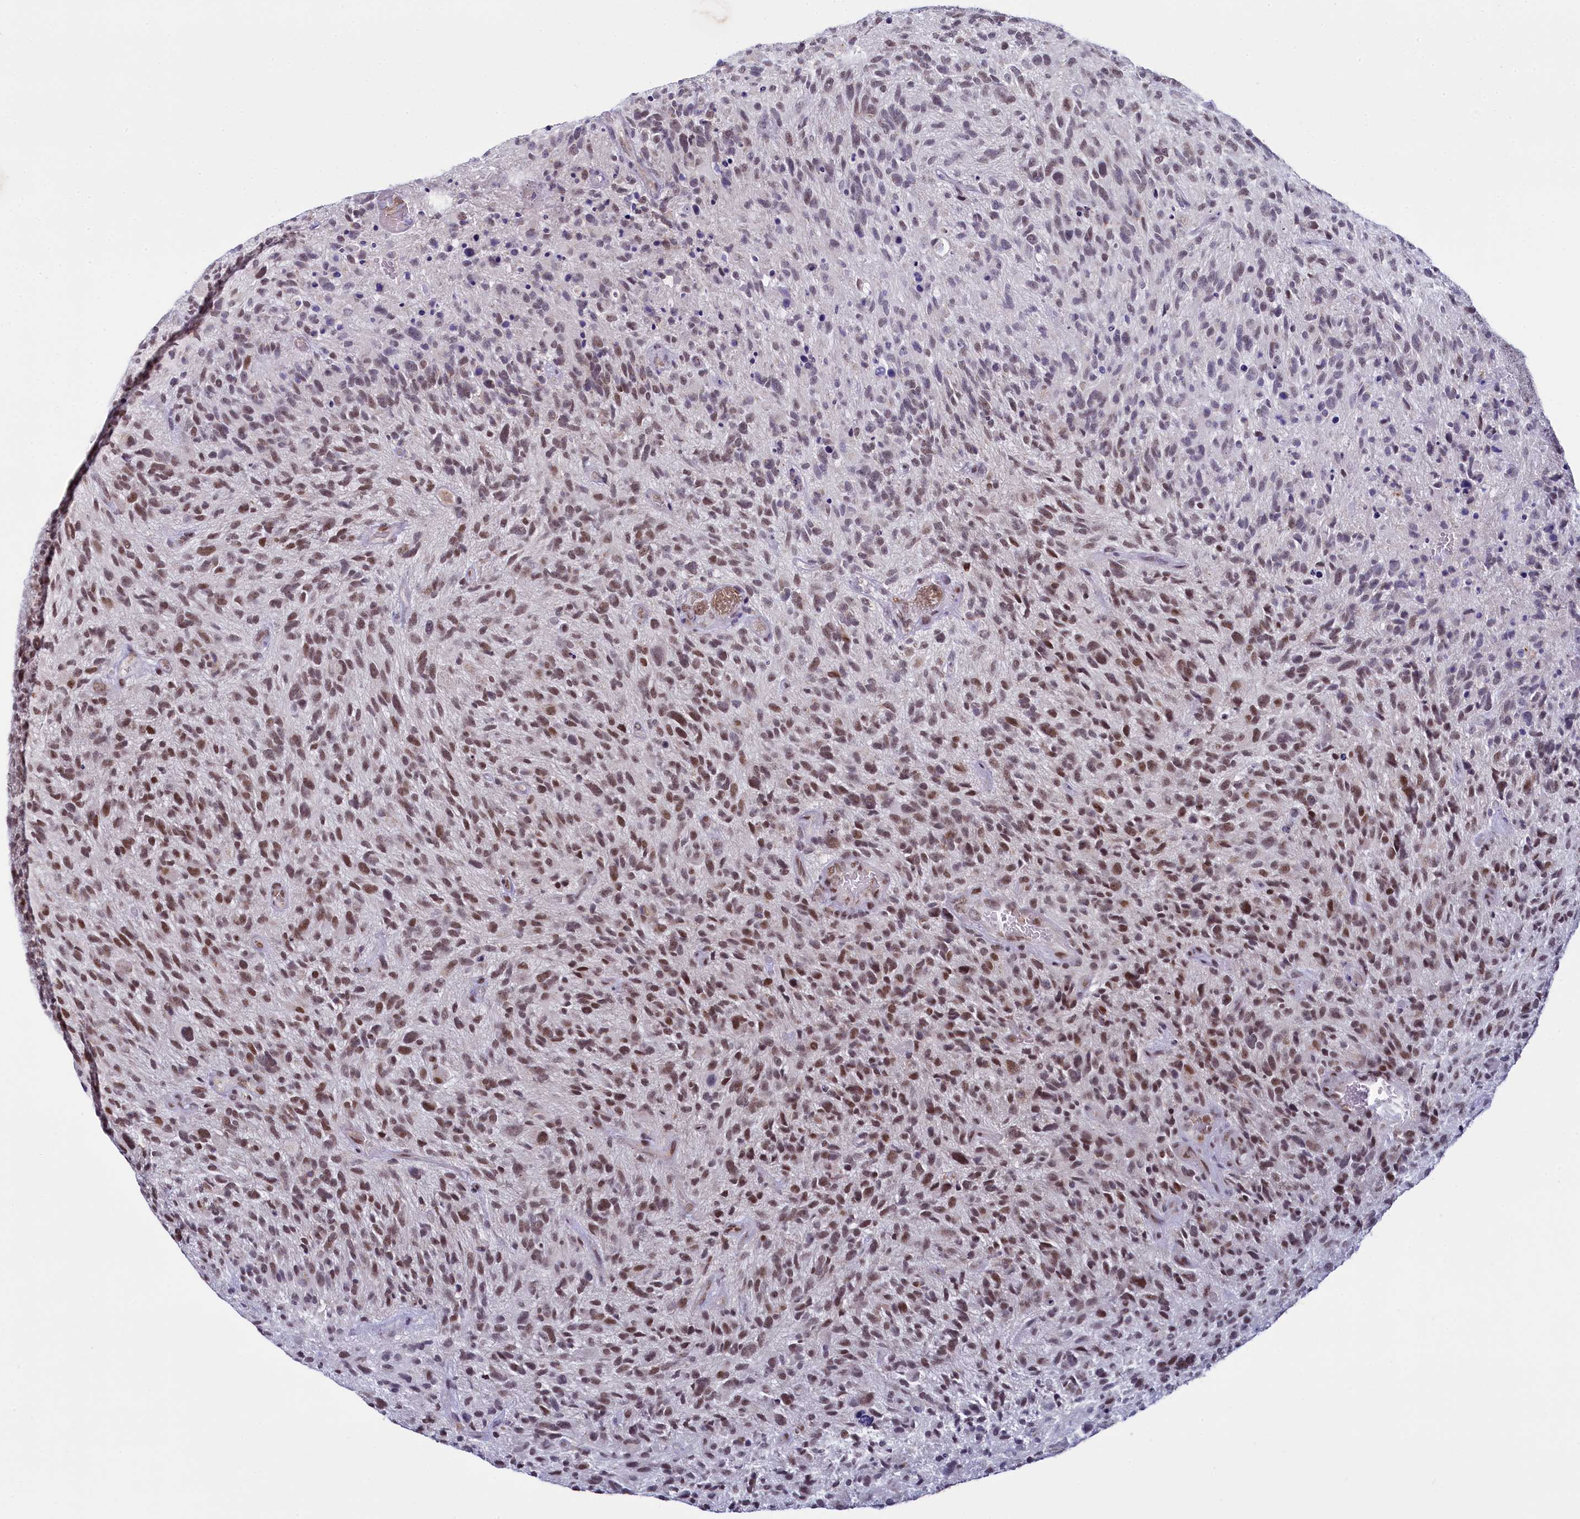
{"staining": {"intensity": "moderate", "quantity": ">75%", "location": "nuclear"}, "tissue": "glioma", "cell_type": "Tumor cells", "image_type": "cancer", "snomed": [{"axis": "morphology", "description": "Glioma, malignant, High grade"}, {"axis": "topography", "description": "Brain"}], "caption": "A brown stain shows moderate nuclear positivity of a protein in glioma tumor cells.", "gene": "PPHLN1", "patient": {"sex": "male", "age": 47}}